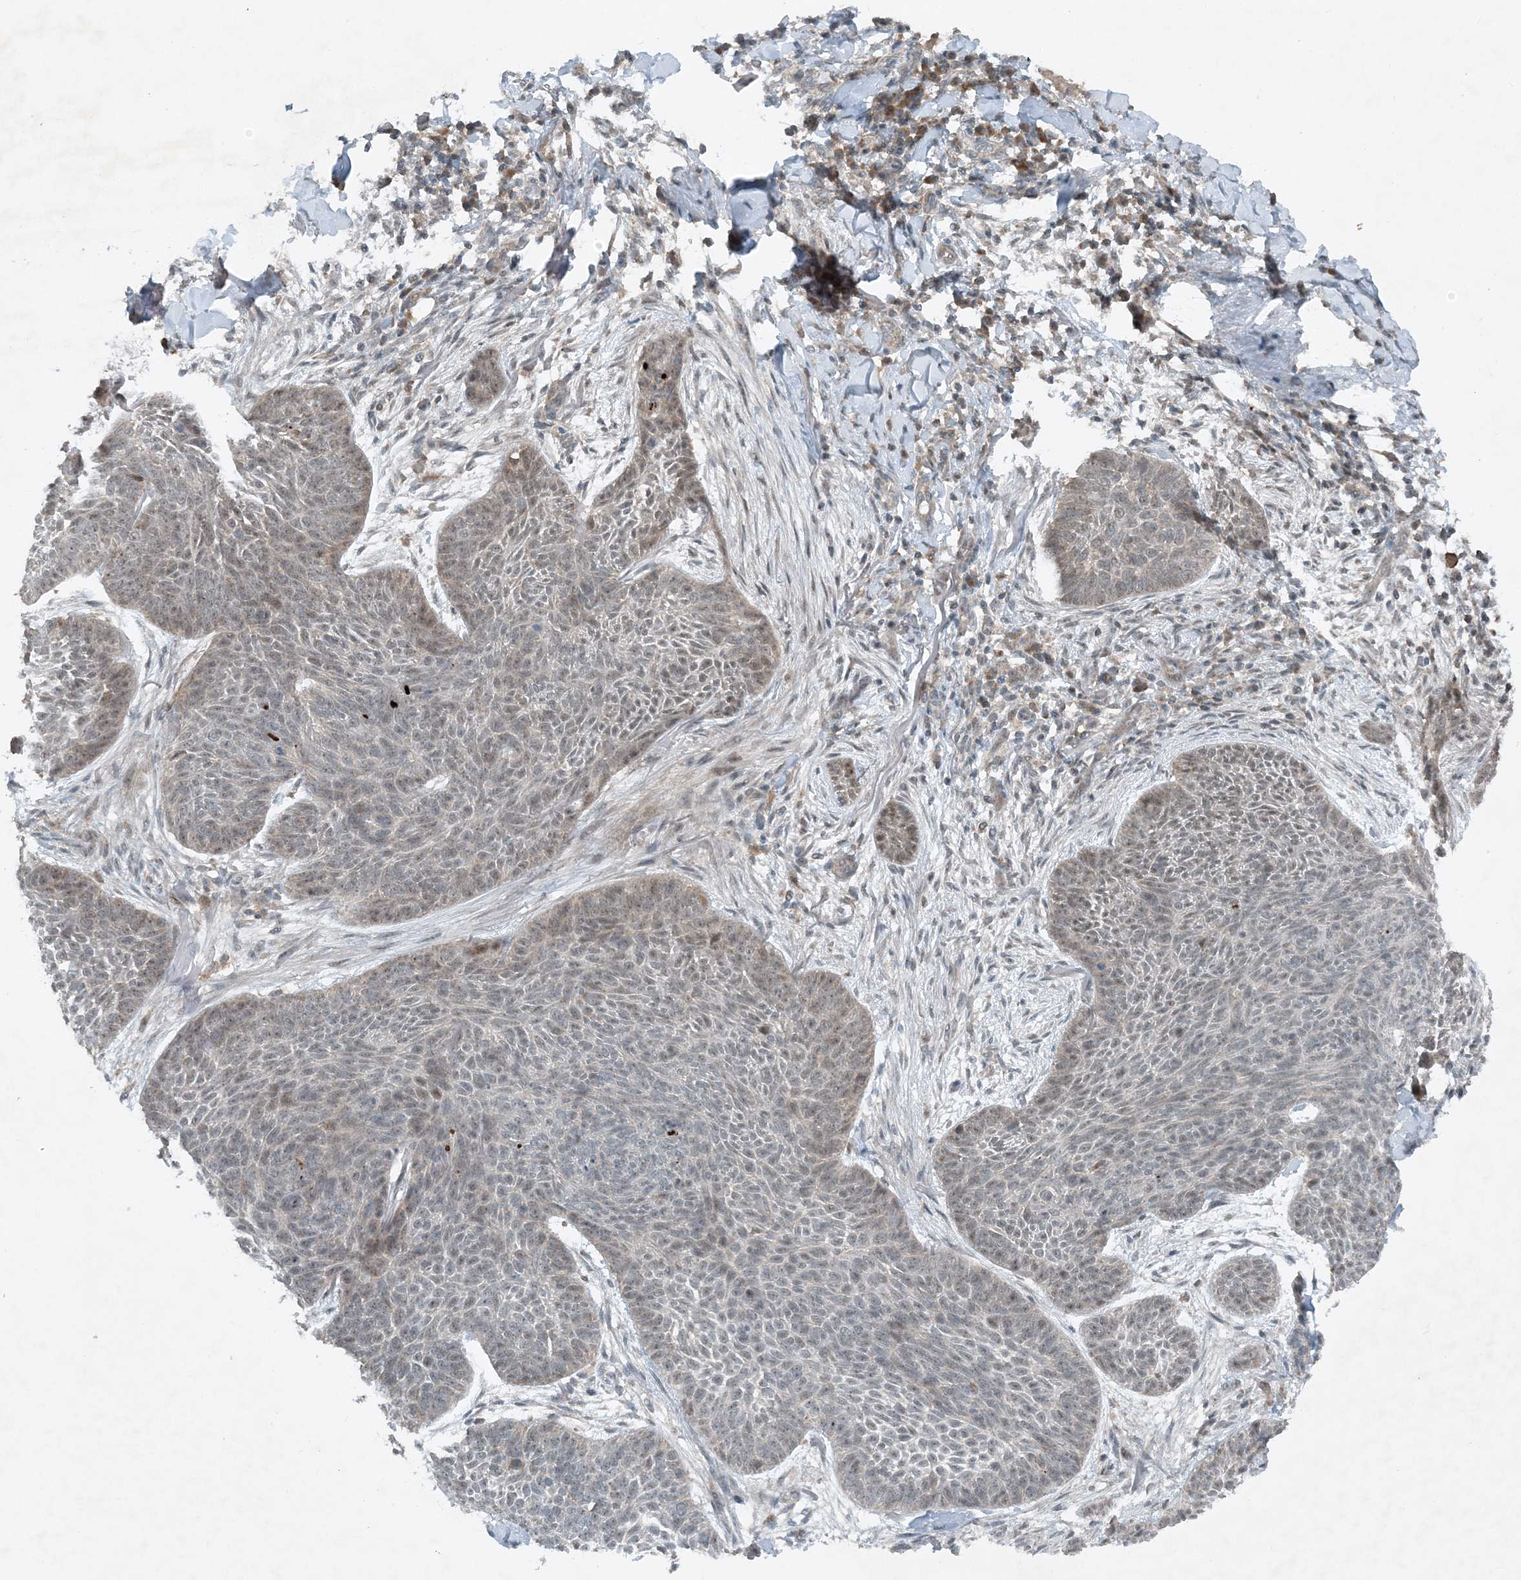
{"staining": {"intensity": "weak", "quantity": "25%-75%", "location": "cytoplasmic/membranous,nuclear"}, "tissue": "skin cancer", "cell_type": "Tumor cells", "image_type": "cancer", "snomed": [{"axis": "morphology", "description": "Basal cell carcinoma"}, {"axis": "topography", "description": "Skin"}], "caption": "This is a micrograph of IHC staining of skin cancer, which shows weak expression in the cytoplasmic/membranous and nuclear of tumor cells.", "gene": "MITD1", "patient": {"sex": "male", "age": 85}}